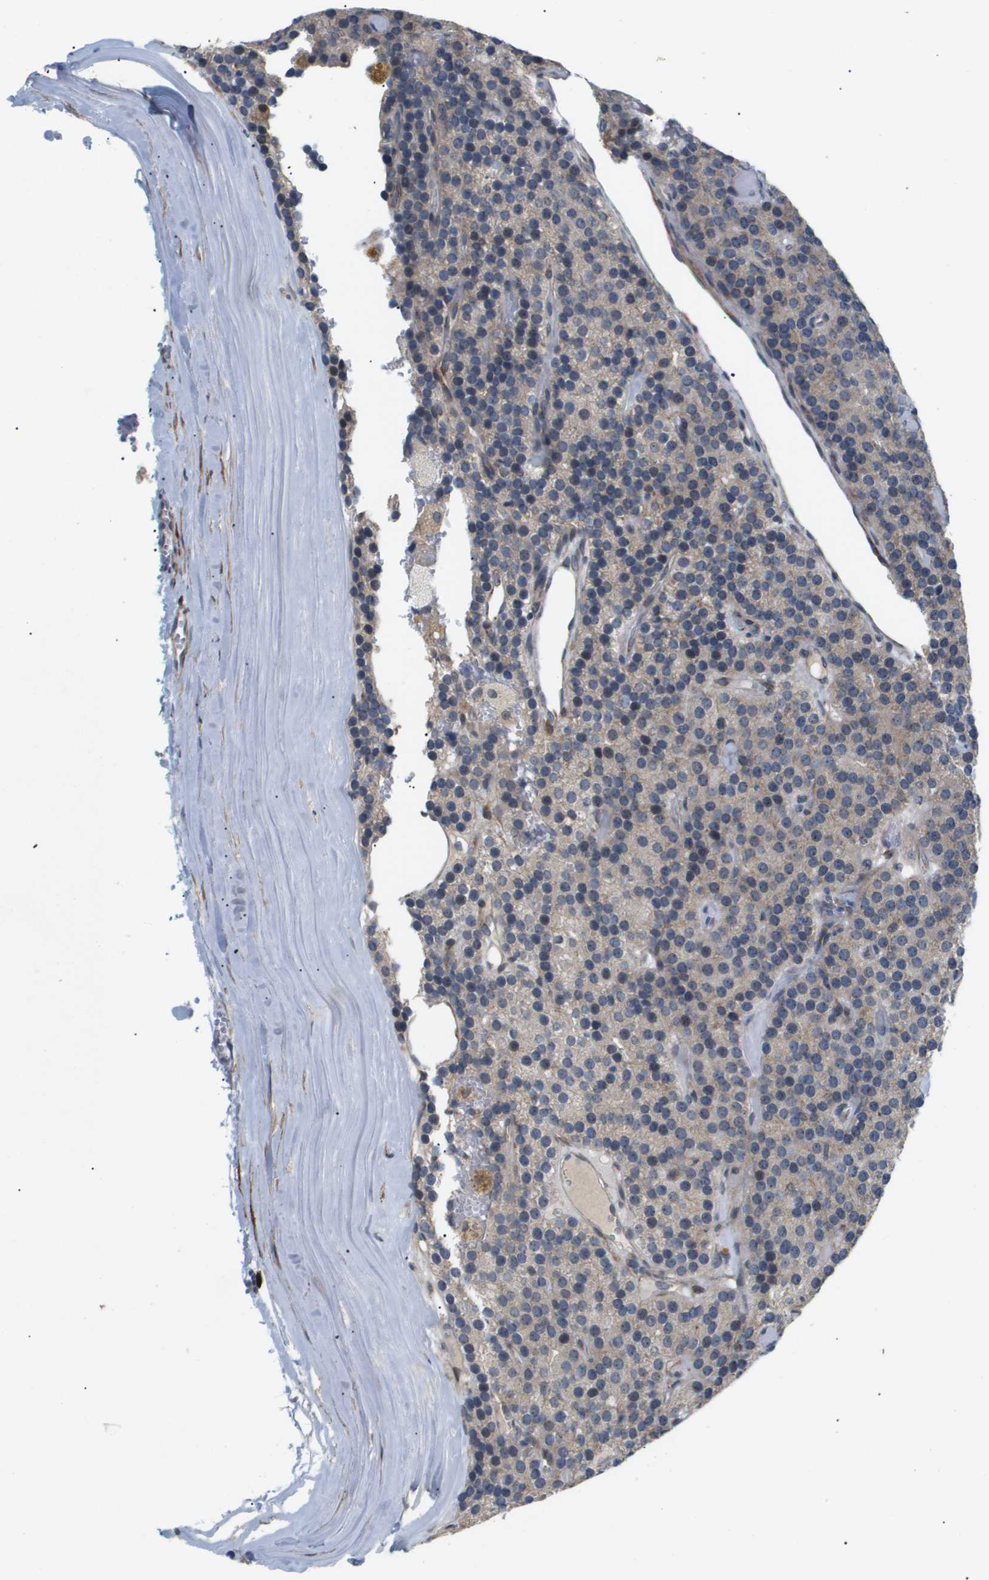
{"staining": {"intensity": "negative", "quantity": "none", "location": "none"}, "tissue": "parathyroid gland", "cell_type": "Glandular cells", "image_type": "normal", "snomed": [{"axis": "morphology", "description": "Normal tissue, NOS"}, {"axis": "morphology", "description": "Adenoma, NOS"}, {"axis": "topography", "description": "Parathyroid gland"}], "caption": "DAB immunohistochemical staining of normal parathyroid gland shows no significant expression in glandular cells.", "gene": "OTUD5", "patient": {"sex": "female", "age": 86}}